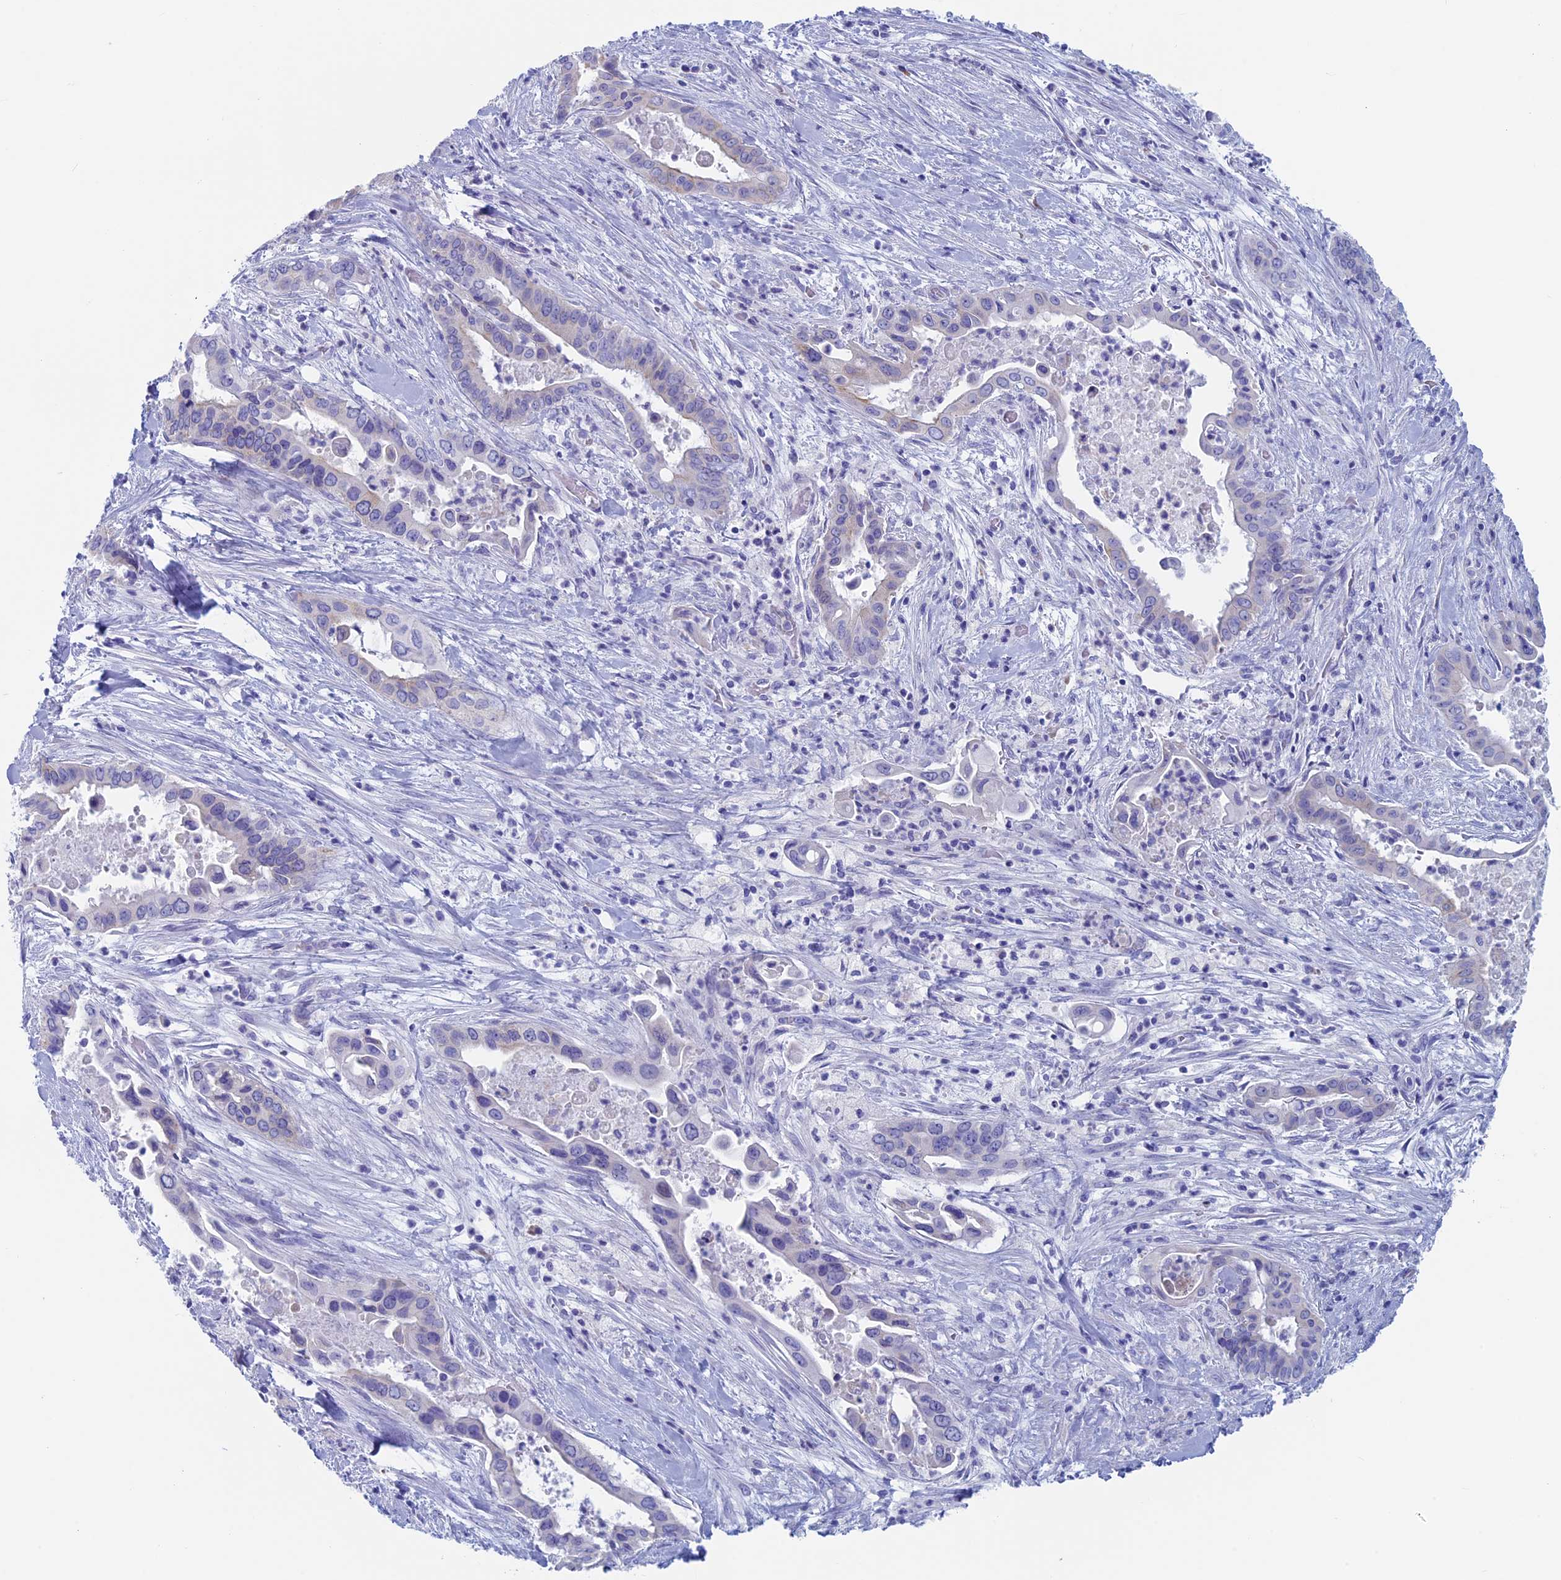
{"staining": {"intensity": "negative", "quantity": "none", "location": "none"}, "tissue": "pancreatic cancer", "cell_type": "Tumor cells", "image_type": "cancer", "snomed": [{"axis": "morphology", "description": "Adenocarcinoma, NOS"}, {"axis": "topography", "description": "Pancreas"}], "caption": "The image demonstrates no significant positivity in tumor cells of adenocarcinoma (pancreatic). The staining is performed using DAB (3,3'-diaminobenzidine) brown chromogen with nuclei counter-stained in using hematoxylin.", "gene": "MAGEB6", "patient": {"sex": "female", "age": 77}}